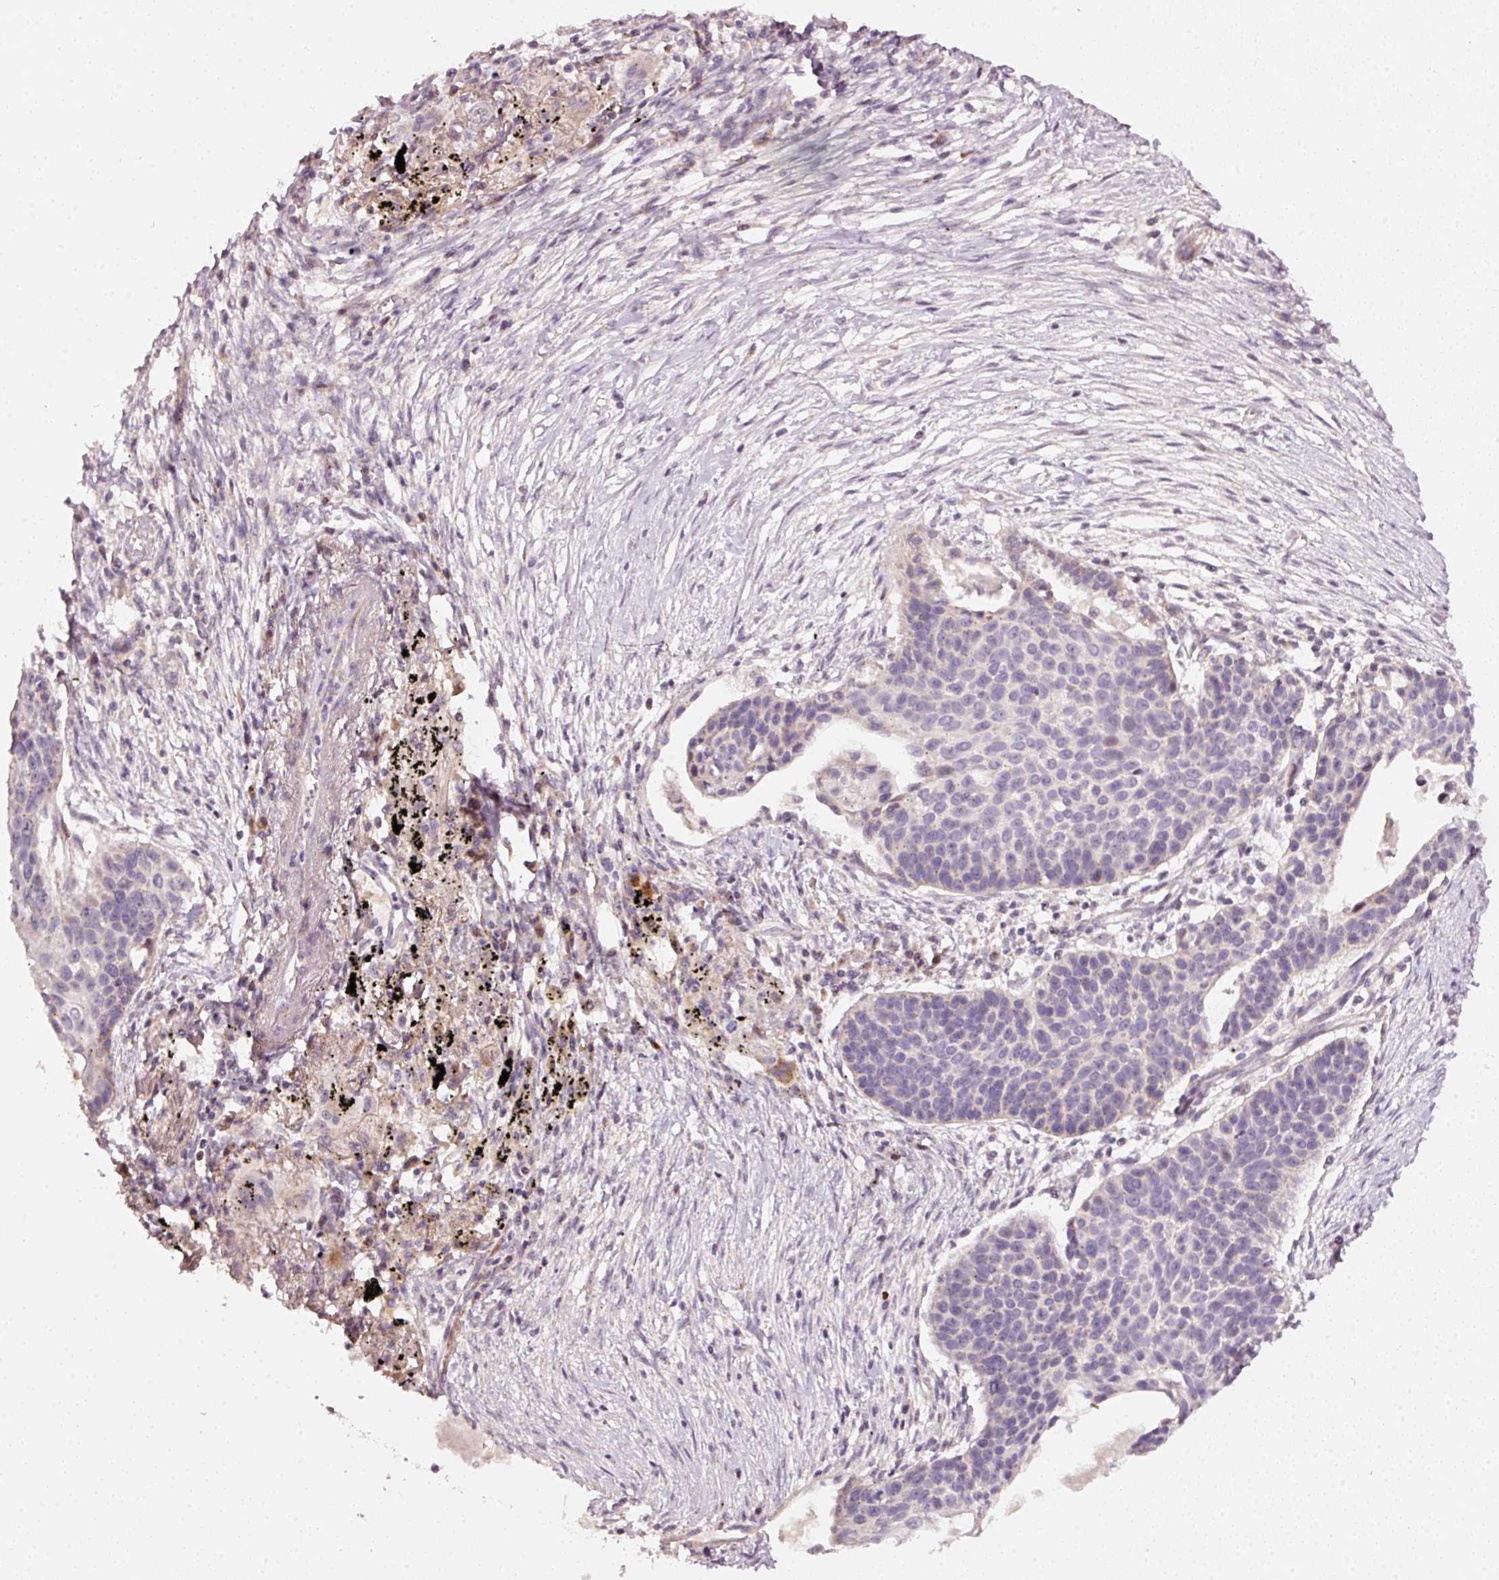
{"staining": {"intensity": "negative", "quantity": "none", "location": "none"}, "tissue": "lung cancer", "cell_type": "Tumor cells", "image_type": "cancer", "snomed": [{"axis": "morphology", "description": "Squamous cell carcinoma, NOS"}, {"axis": "topography", "description": "Lung"}], "caption": "Immunohistochemical staining of squamous cell carcinoma (lung) reveals no significant expression in tumor cells.", "gene": "TOB2", "patient": {"sex": "male", "age": 71}}